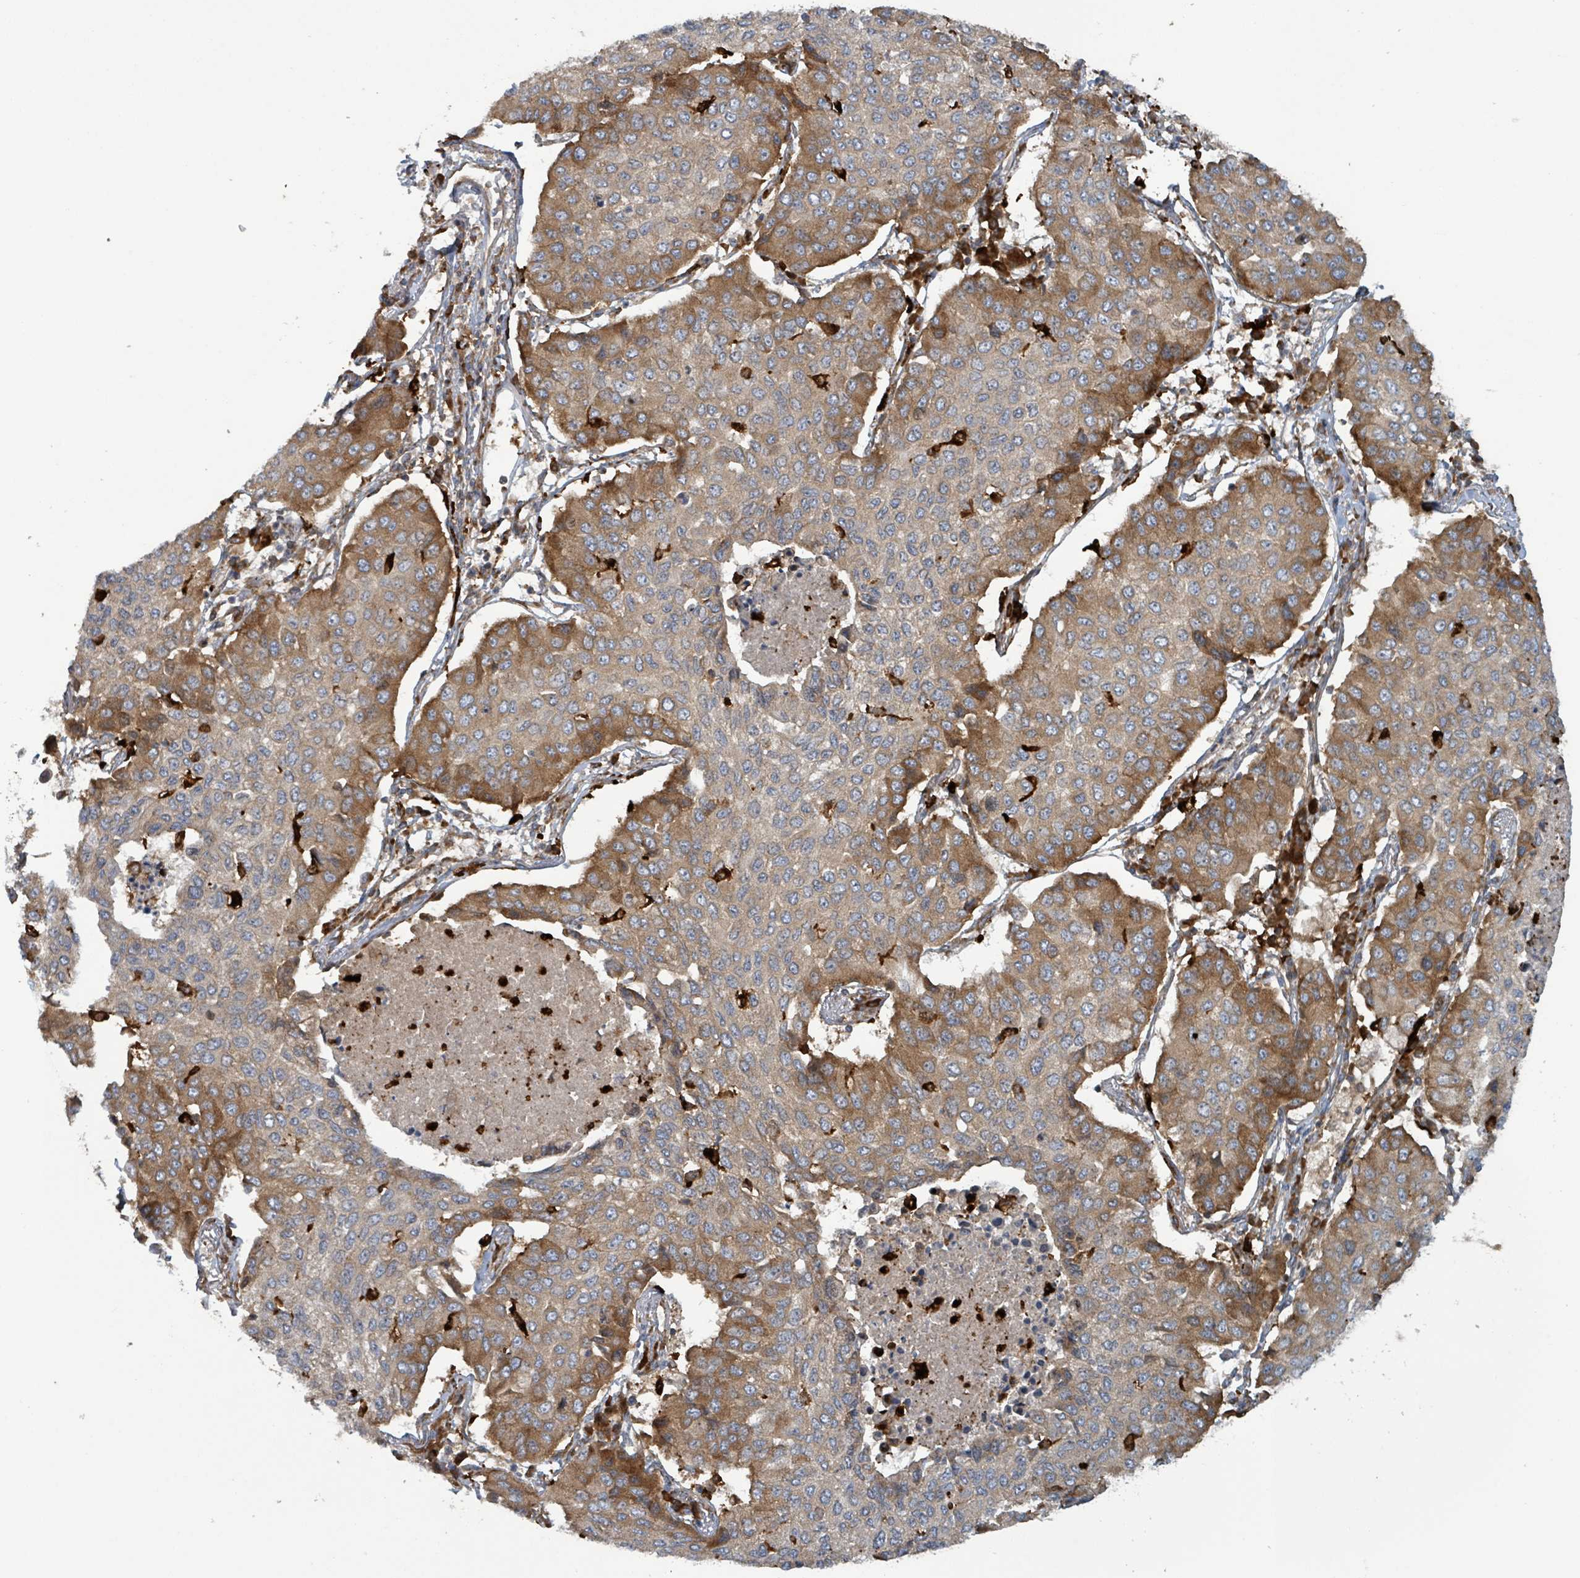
{"staining": {"intensity": "moderate", "quantity": ">75%", "location": "cytoplasmic/membranous"}, "tissue": "lung cancer", "cell_type": "Tumor cells", "image_type": "cancer", "snomed": [{"axis": "morphology", "description": "Squamous cell carcinoma, NOS"}, {"axis": "topography", "description": "Lung"}], "caption": "About >75% of tumor cells in human squamous cell carcinoma (lung) show moderate cytoplasmic/membranous protein positivity as visualized by brown immunohistochemical staining.", "gene": "OR51E1", "patient": {"sex": "male", "age": 74}}